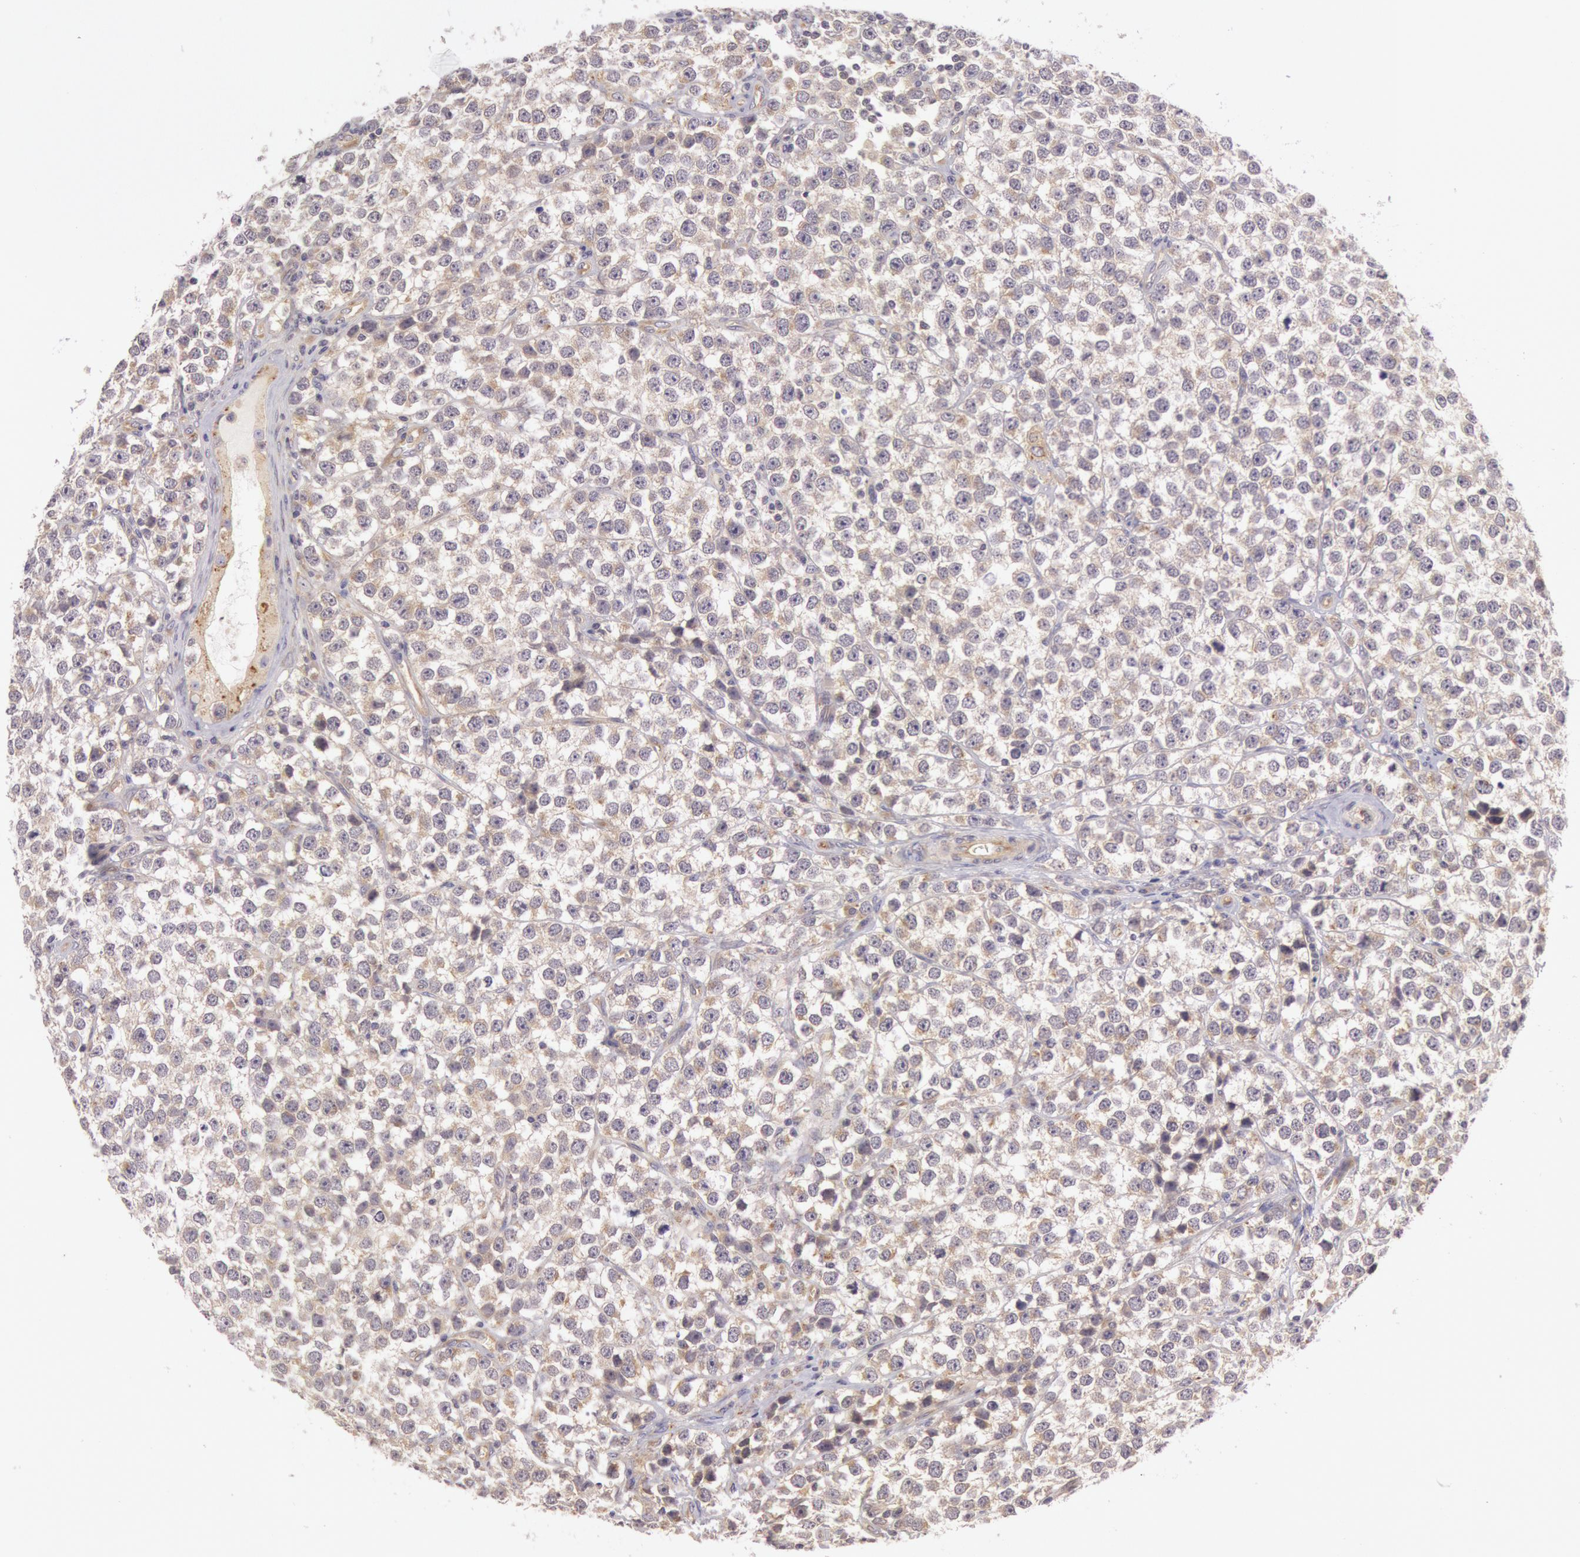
{"staining": {"intensity": "weak", "quantity": "25%-75%", "location": "cytoplasmic/membranous"}, "tissue": "testis cancer", "cell_type": "Tumor cells", "image_type": "cancer", "snomed": [{"axis": "morphology", "description": "Seminoma, NOS"}, {"axis": "topography", "description": "Testis"}], "caption": "A low amount of weak cytoplasmic/membranous positivity is seen in approximately 25%-75% of tumor cells in testis cancer (seminoma) tissue.", "gene": "CHUK", "patient": {"sex": "male", "age": 25}}